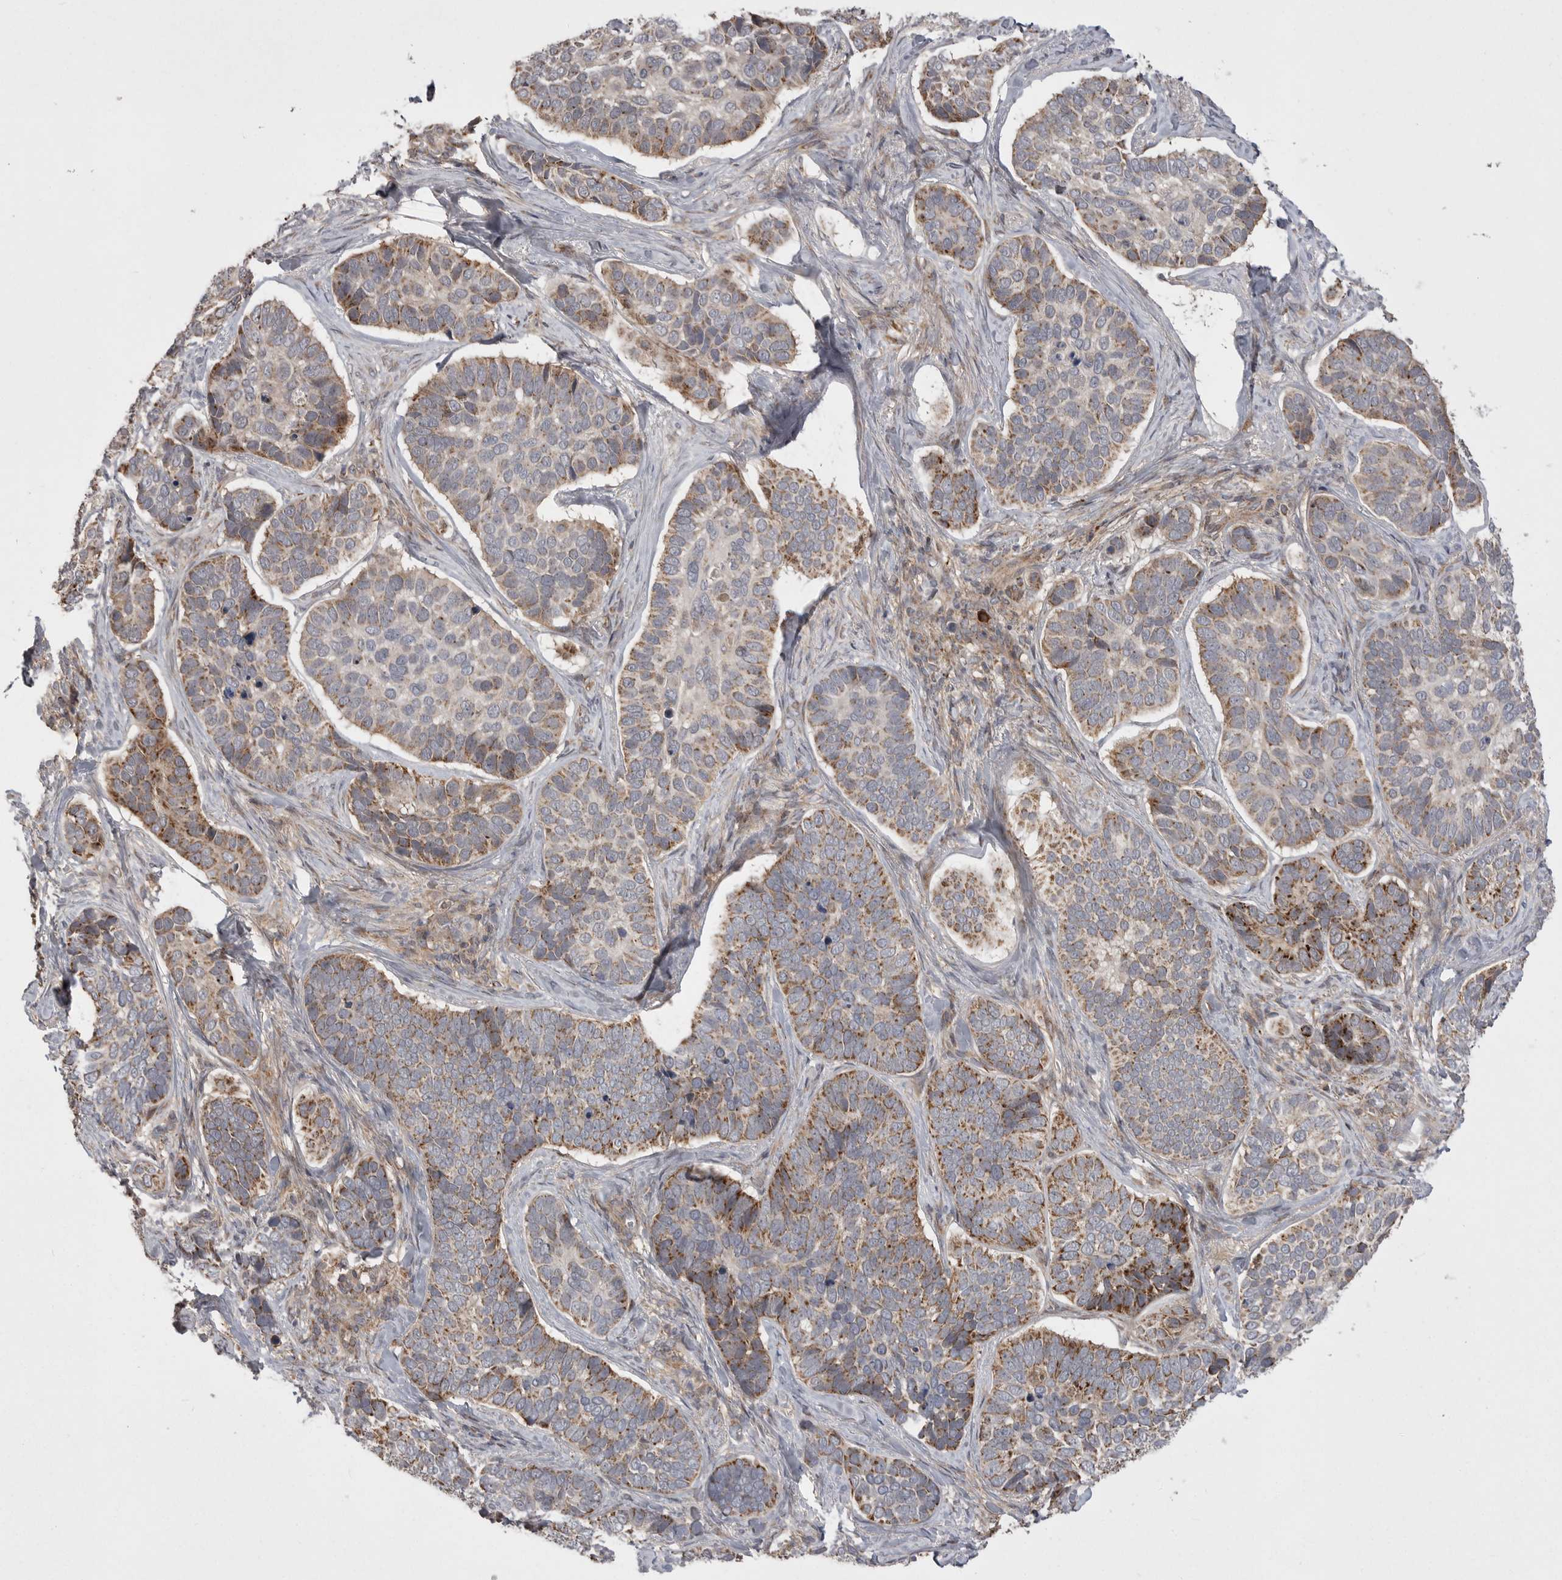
{"staining": {"intensity": "moderate", "quantity": ">75%", "location": "cytoplasmic/membranous"}, "tissue": "skin cancer", "cell_type": "Tumor cells", "image_type": "cancer", "snomed": [{"axis": "morphology", "description": "Basal cell carcinoma"}, {"axis": "topography", "description": "Skin"}], "caption": "The photomicrograph displays a brown stain indicating the presence of a protein in the cytoplasmic/membranous of tumor cells in skin cancer (basal cell carcinoma).", "gene": "KYAT3", "patient": {"sex": "male", "age": 62}}